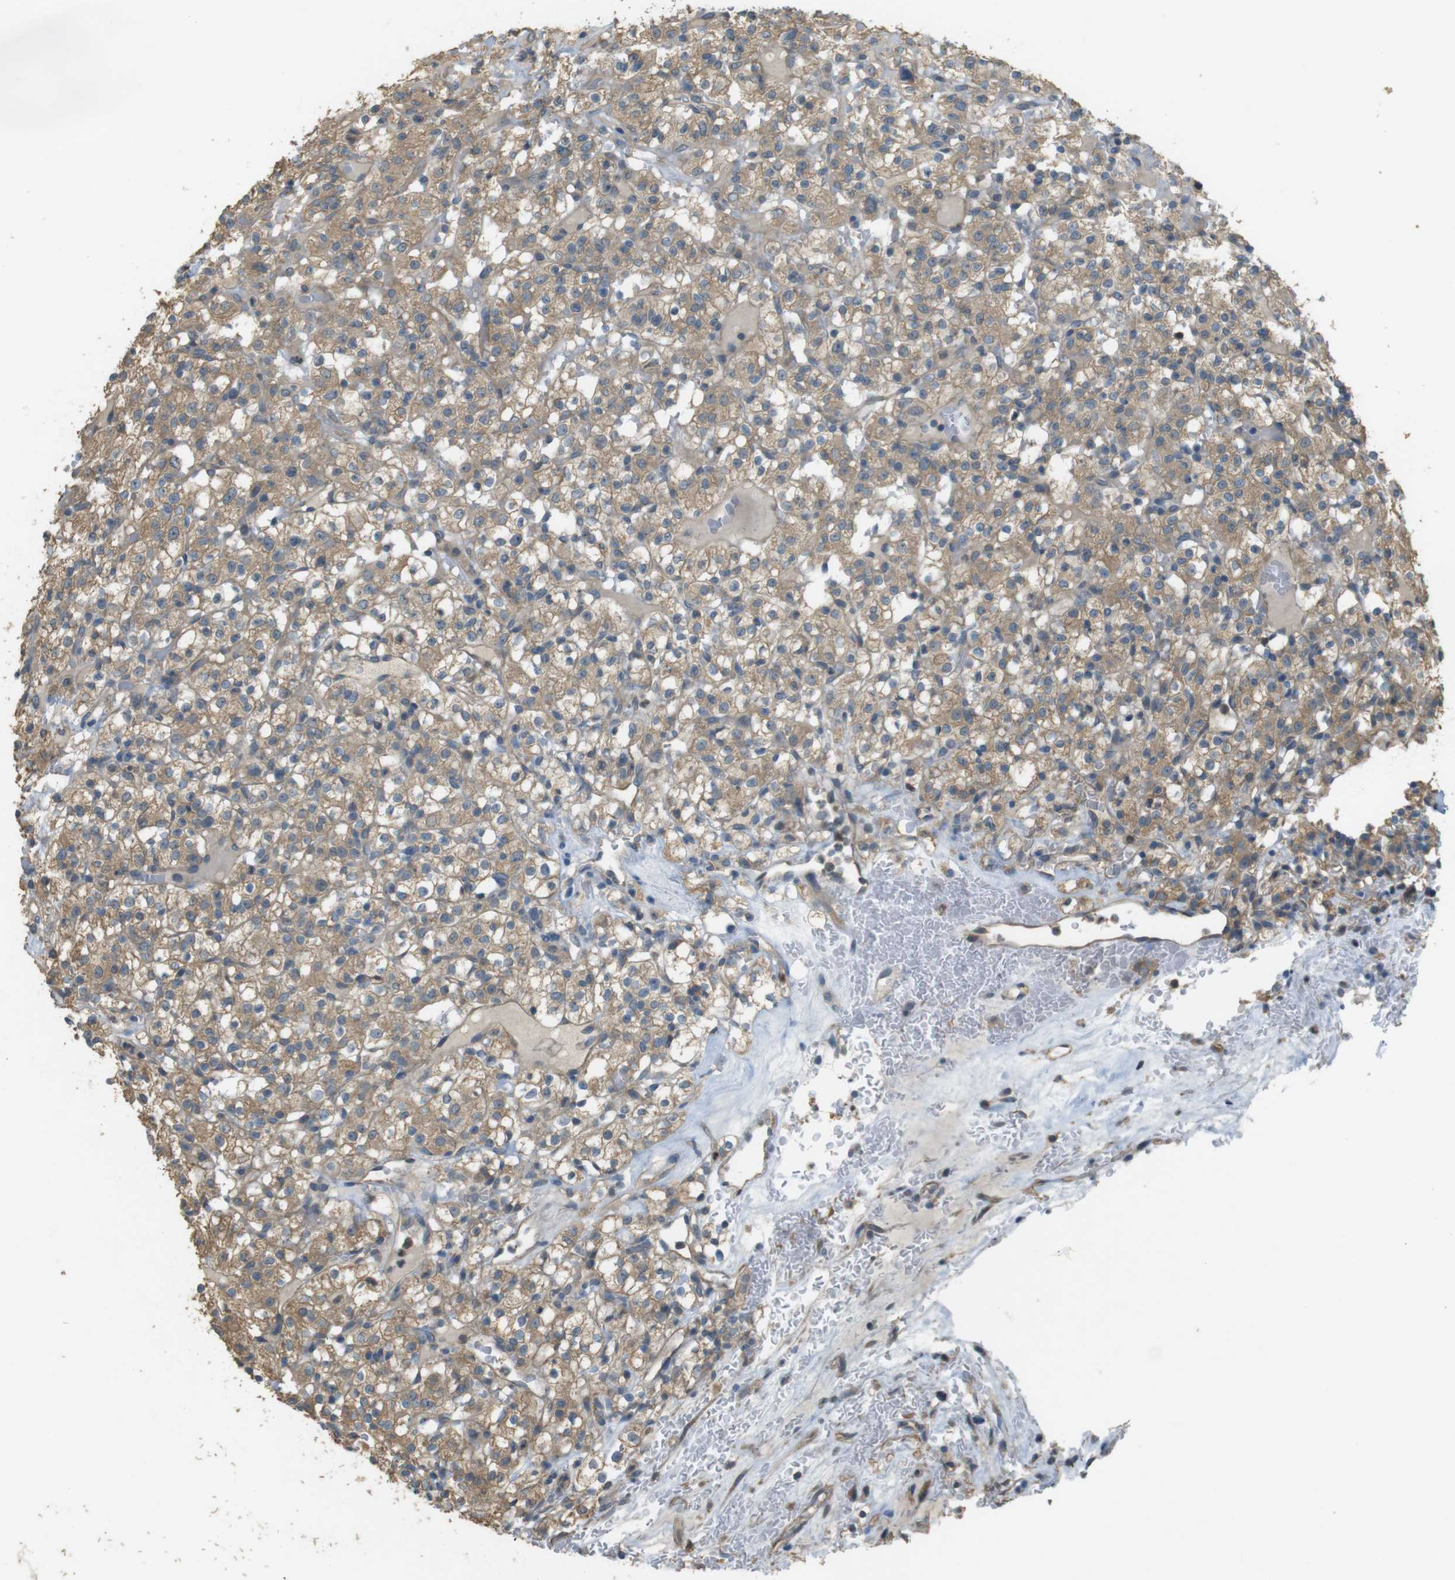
{"staining": {"intensity": "moderate", "quantity": ">75%", "location": "cytoplasmic/membranous"}, "tissue": "renal cancer", "cell_type": "Tumor cells", "image_type": "cancer", "snomed": [{"axis": "morphology", "description": "Normal tissue, NOS"}, {"axis": "morphology", "description": "Adenocarcinoma, NOS"}, {"axis": "topography", "description": "Kidney"}], "caption": "This is a photomicrograph of IHC staining of adenocarcinoma (renal), which shows moderate positivity in the cytoplasmic/membranous of tumor cells.", "gene": "ZDHHC20", "patient": {"sex": "female", "age": 72}}